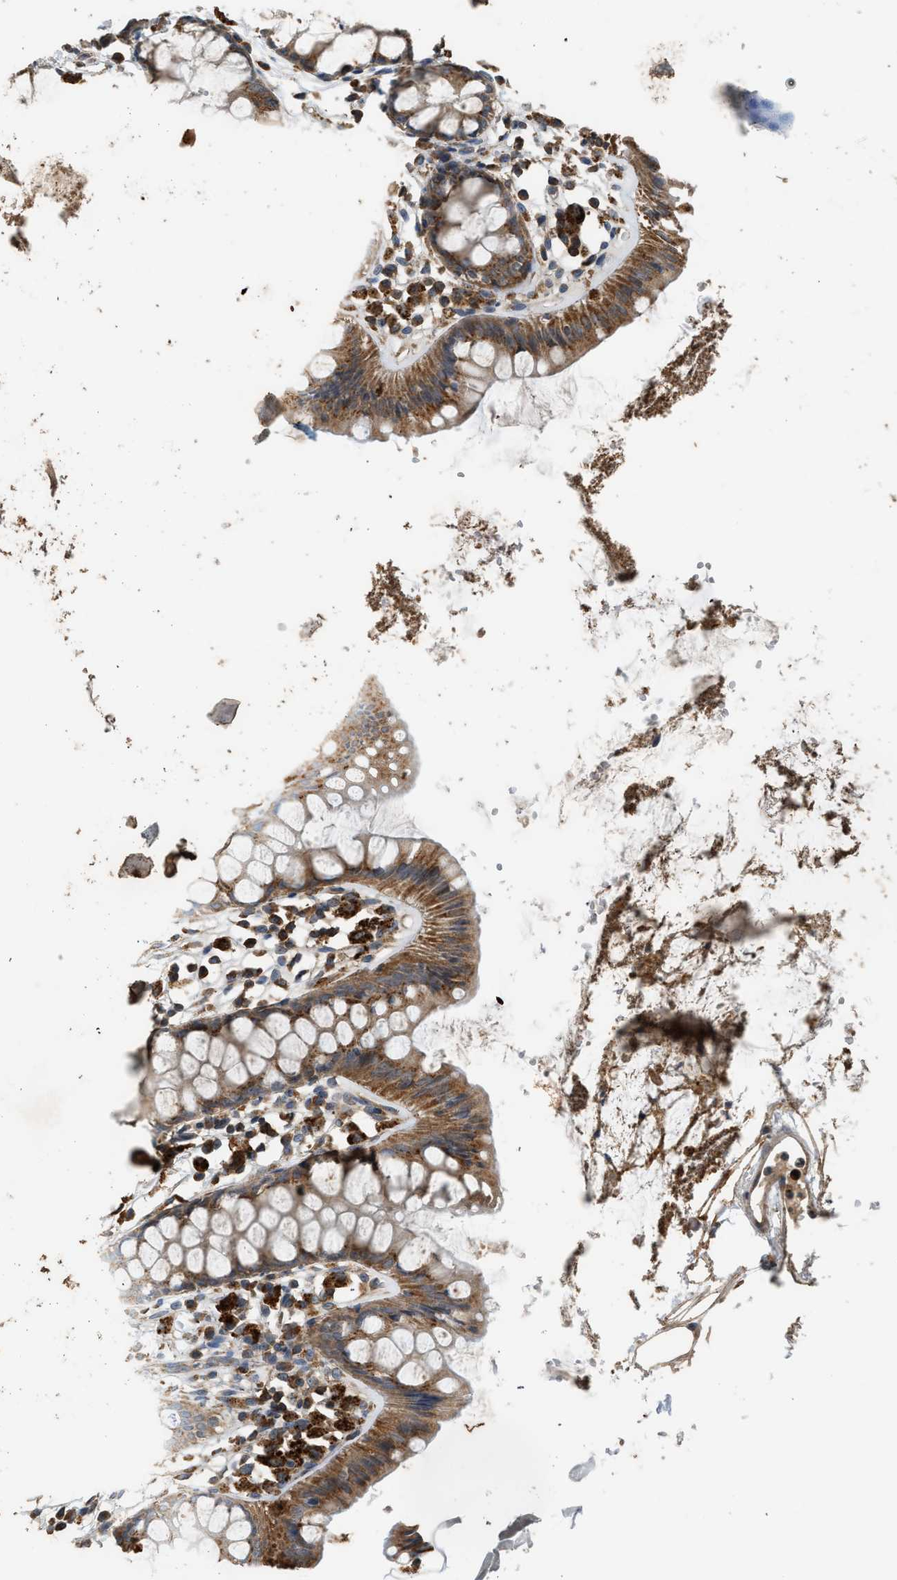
{"staining": {"intensity": "moderate", "quantity": ">75%", "location": "cytoplasmic/membranous"}, "tissue": "rectum", "cell_type": "Glandular cells", "image_type": "normal", "snomed": [{"axis": "morphology", "description": "Normal tissue, NOS"}, {"axis": "topography", "description": "Rectum"}], "caption": "This histopathology image exhibits benign rectum stained with IHC to label a protein in brown. The cytoplasmic/membranous of glandular cells show moderate positivity for the protein. Nuclei are counter-stained blue.", "gene": "STARD3", "patient": {"sex": "female", "age": 66}}